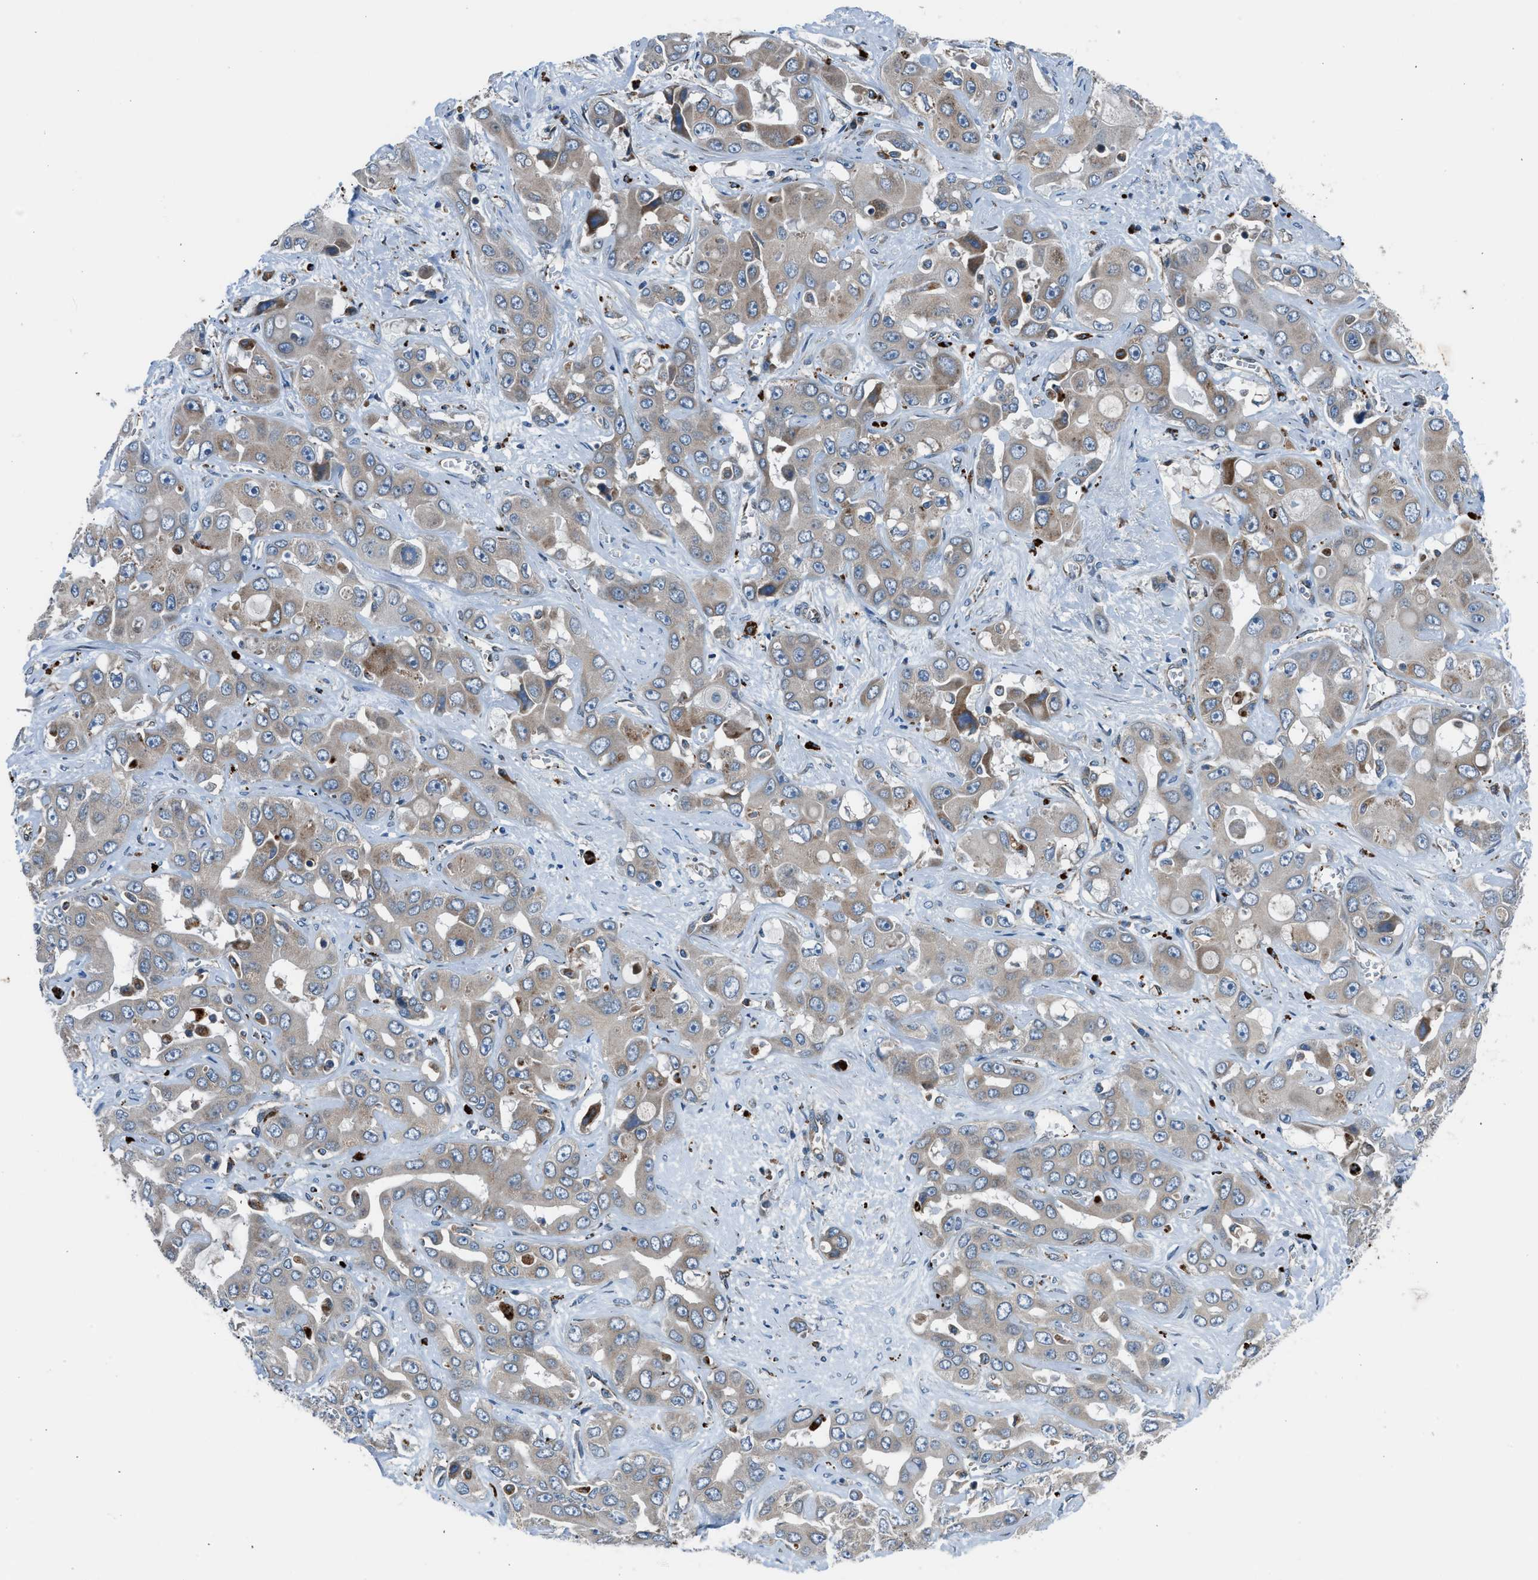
{"staining": {"intensity": "weak", "quantity": "25%-75%", "location": "cytoplasmic/membranous"}, "tissue": "liver cancer", "cell_type": "Tumor cells", "image_type": "cancer", "snomed": [{"axis": "morphology", "description": "Cholangiocarcinoma"}, {"axis": "topography", "description": "Liver"}], "caption": "Approximately 25%-75% of tumor cells in human liver cholangiocarcinoma demonstrate weak cytoplasmic/membranous protein staining as visualized by brown immunohistochemical staining.", "gene": "LMBR1", "patient": {"sex": "female", "age": 52}}